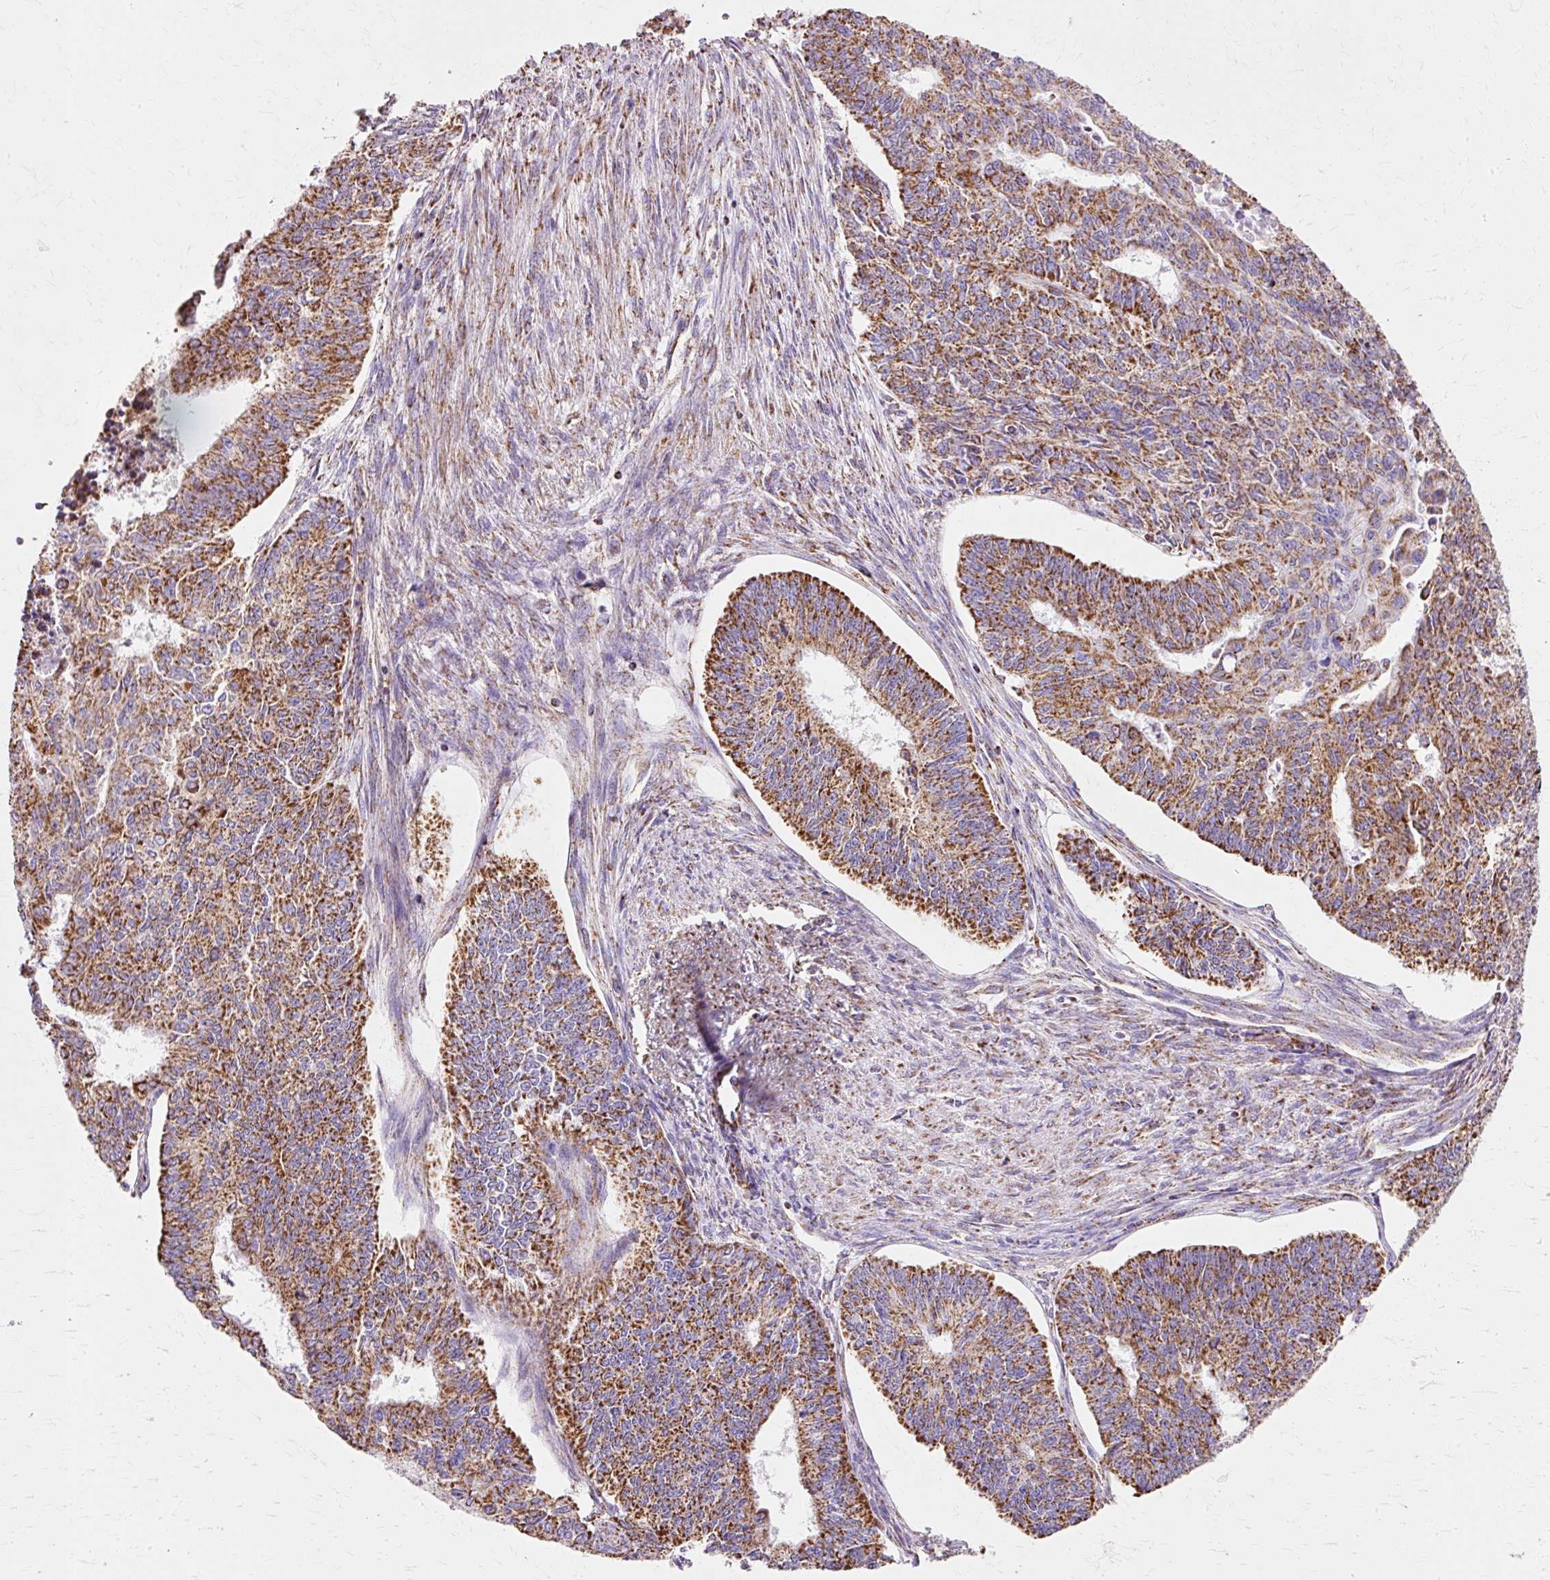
{"staining": {"intensity": "strong", "quantity": ">75%", "location": "cytoplasmic/membranous"}, "tissue": "endometrial cancer", "cell_type": "Tumor cells", "image_type": "cancer", "snomed": [{"axis": "morphology", "description": "Adenocarcinoma, NOS"}, {"axis": "topography", "description": "Endometrium"}], "caption": "IHC (DAB (3,3'-diaminobenzidine)) staining of human endometrial cancer (adenocarcinoma) reveals strong cytoplasmic/membranous protein staining in about >75% of tumor cells.", "gene": "ATP5PO", "patient": {"sex": "female", "age": 32}}